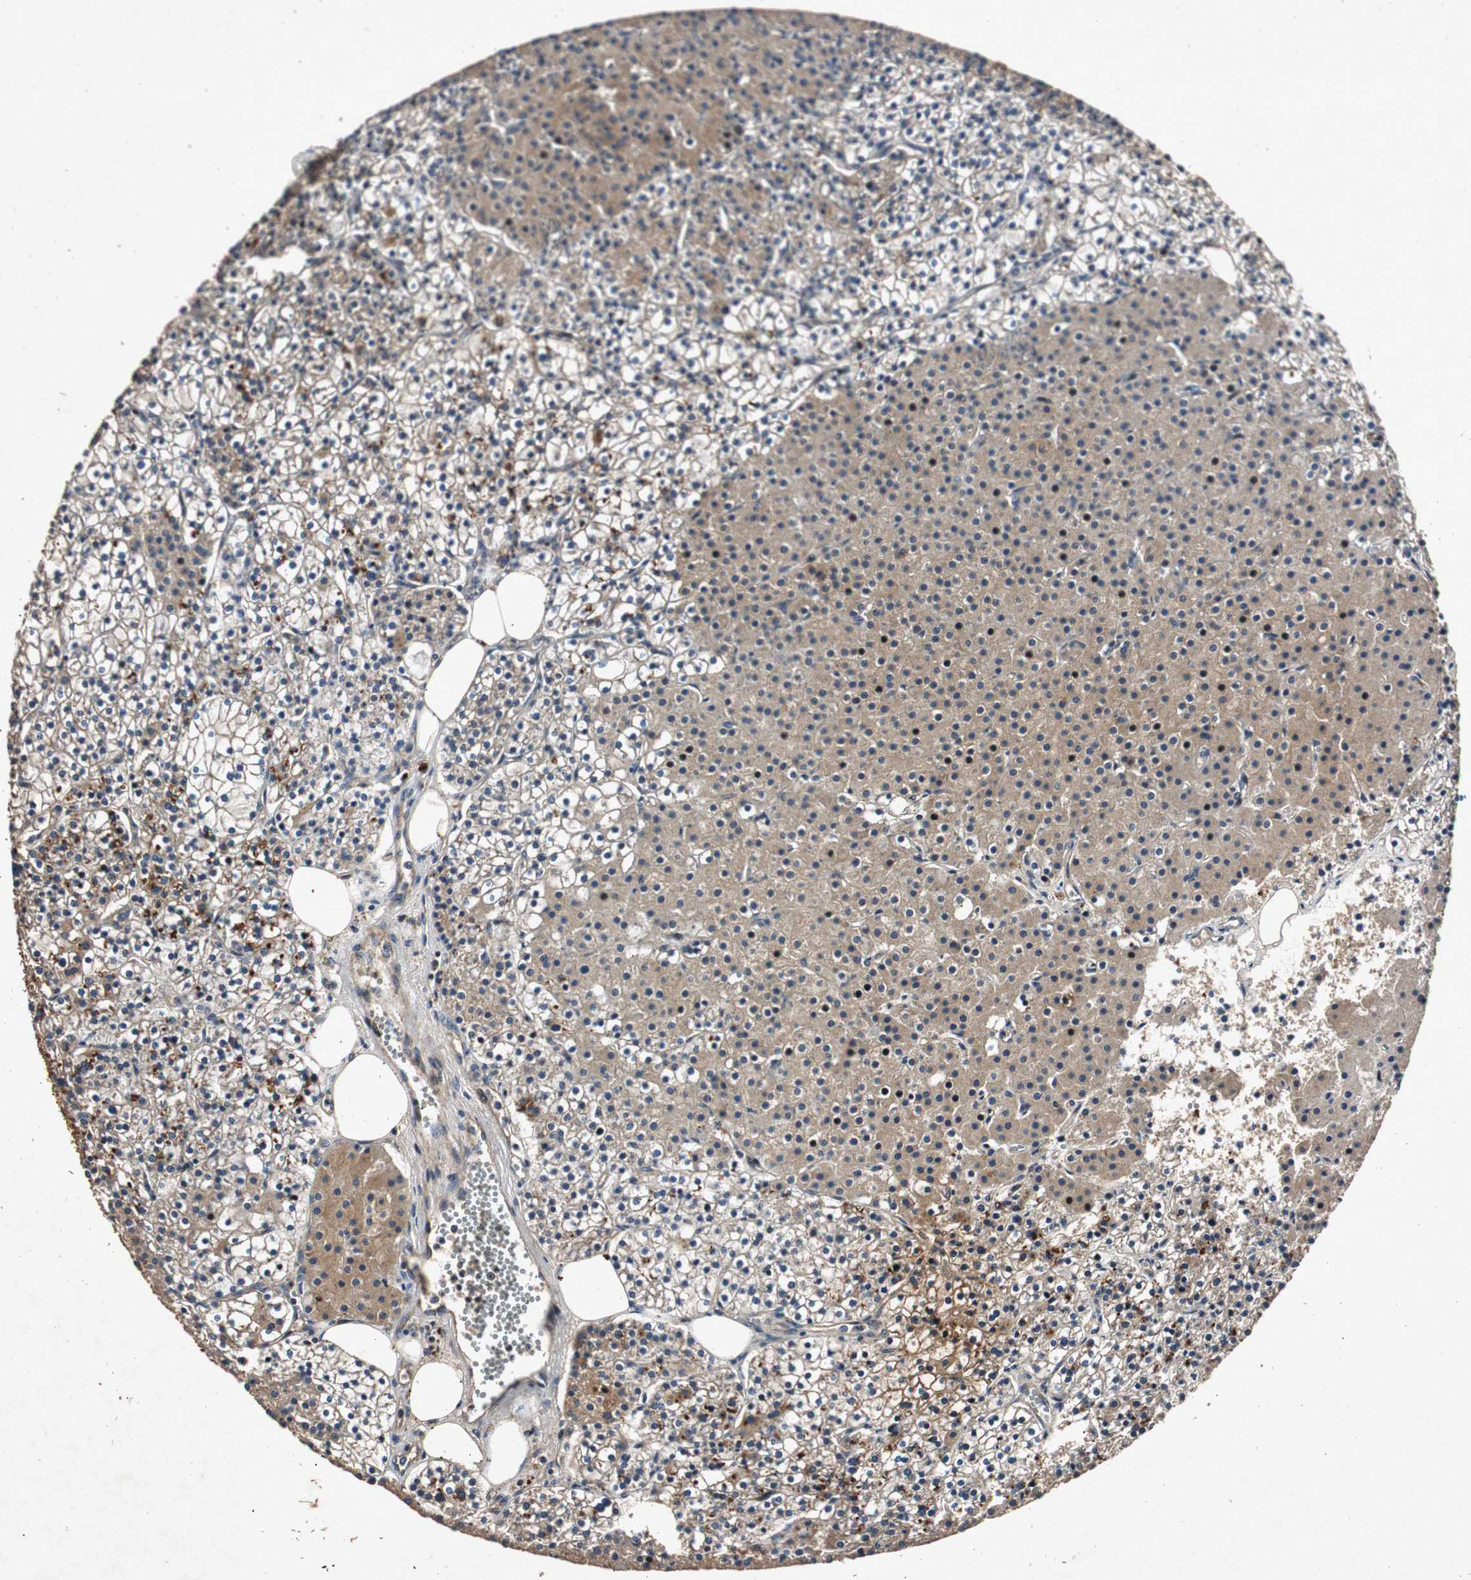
{"staining": {"intensity": "moderate", "quantity": "25%-75%", "location": "cytoplasmic/membranous"}, "tissue": "parathyroid gland", "cell_type": "Glandular cells", "image_type": "normal", "snomed": [{"axis": "morphology", "description": "Normal tissue, NOS"}, {"axis": "topography", "description": "Parathyroid gland"}], "caption": "Immunohistochemical staining of benign parathyroid gland exhibits moderate cytoplasmic/membranous protein expression in approximately 25%-75% of glandular cells.", "gene": "SLIT2", "patient": {"sex": "female", "age": 63}}